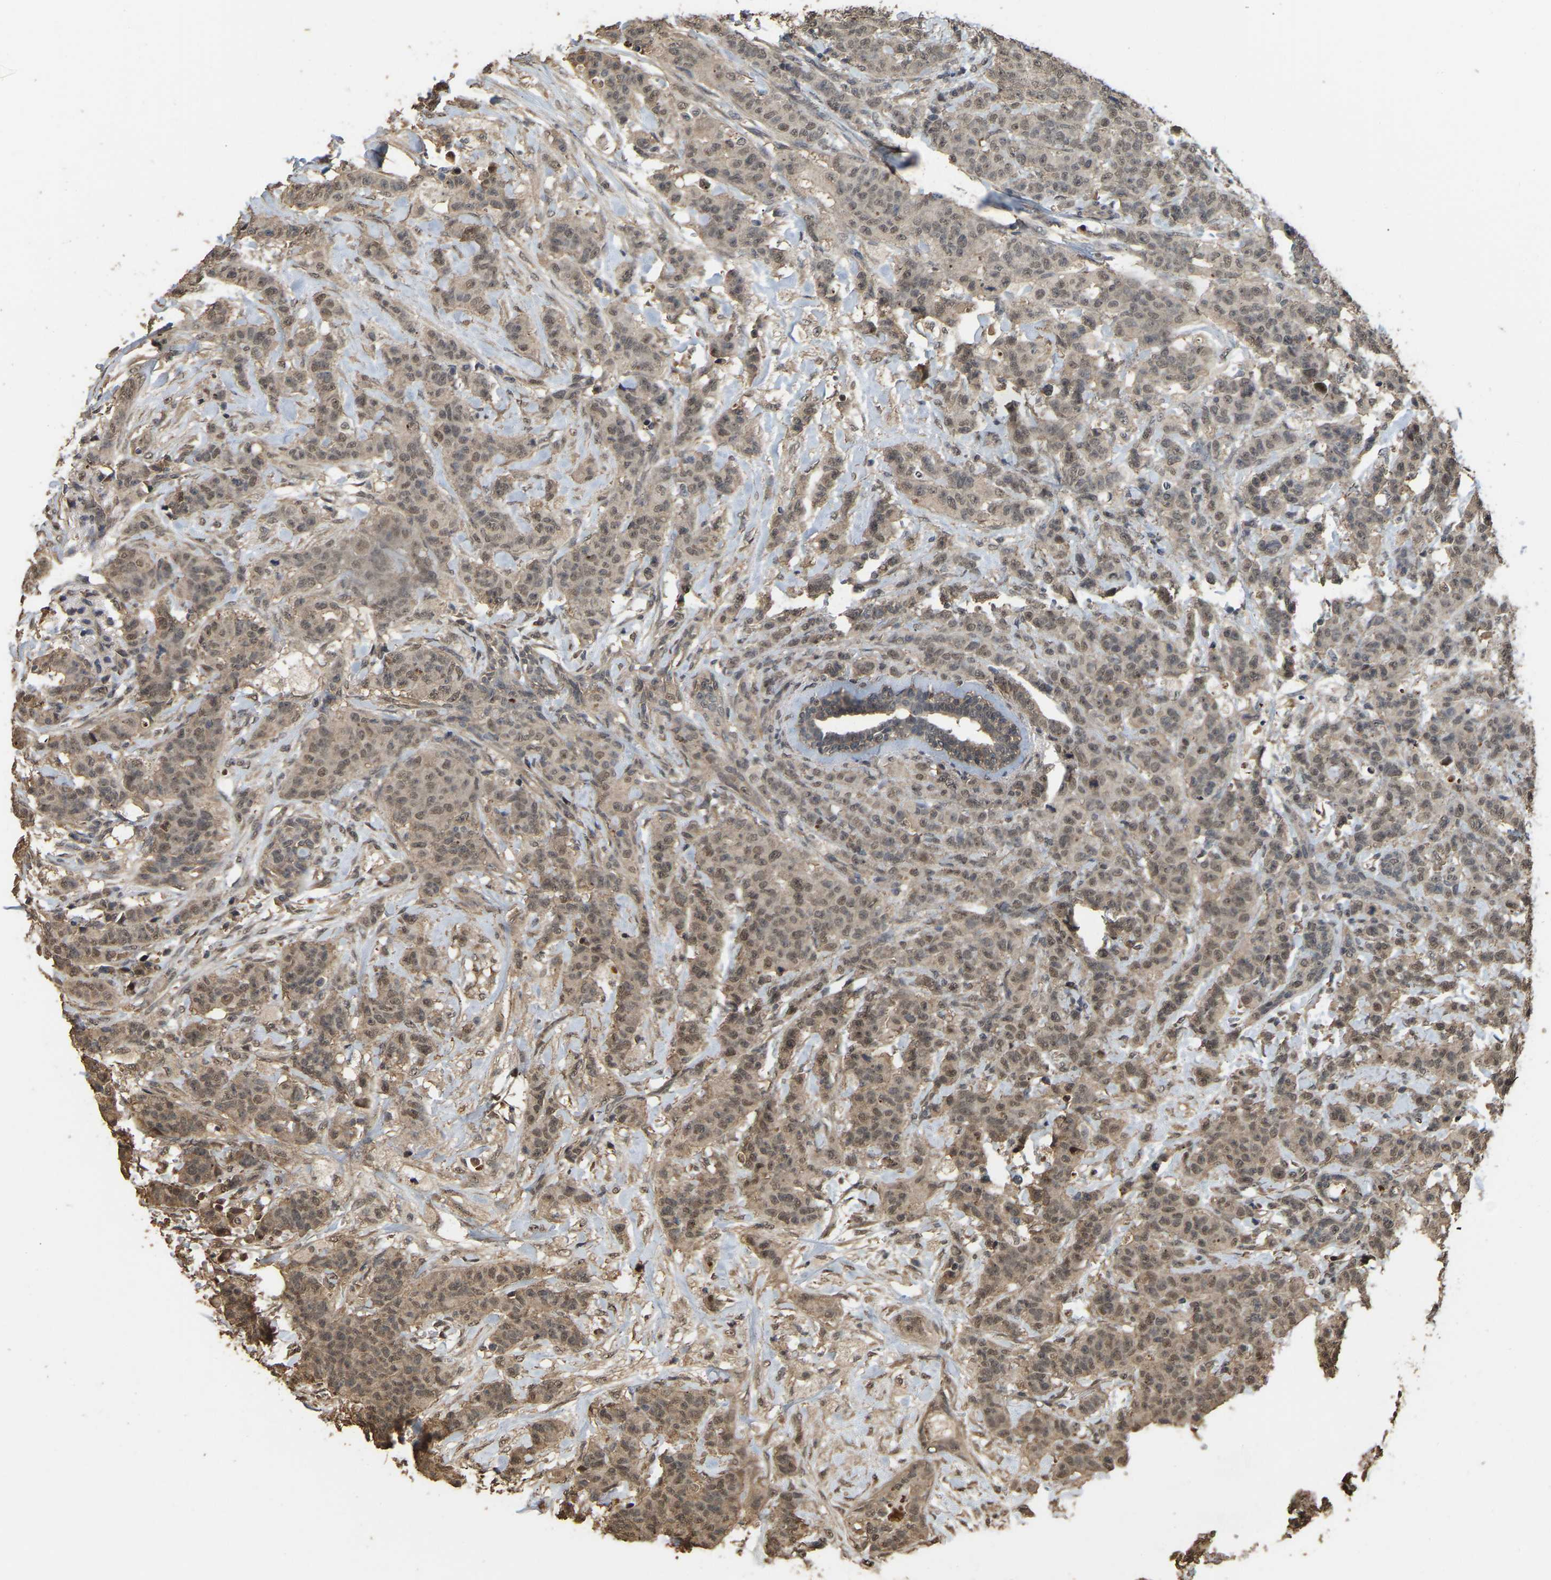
{"staining": {"intensity": "weak", "quantity": ">75%", "location": "cytoplasmic/membranous,nuclear"}, "tissue": "breast cancer", "cell_type": "Tumor cells", "image_type": "cancer", "snomed": [{"axis": "morphology", "description": "Normal tissue, NOS"}, {"axis": "morphology", "description": "Duct carcinoma"}, {"axis": "topography", "description": "Breast"}], "caption": "This is an image of immunohistochemistry (IHC) staining of breast infiltrating ductal carcinoma, which shows weak staining in the cytoplasmic/membranous and nuclear of tumor cells.", "gene": "ARHGAP23", "patient": {"sex": "female", "age": 40}}